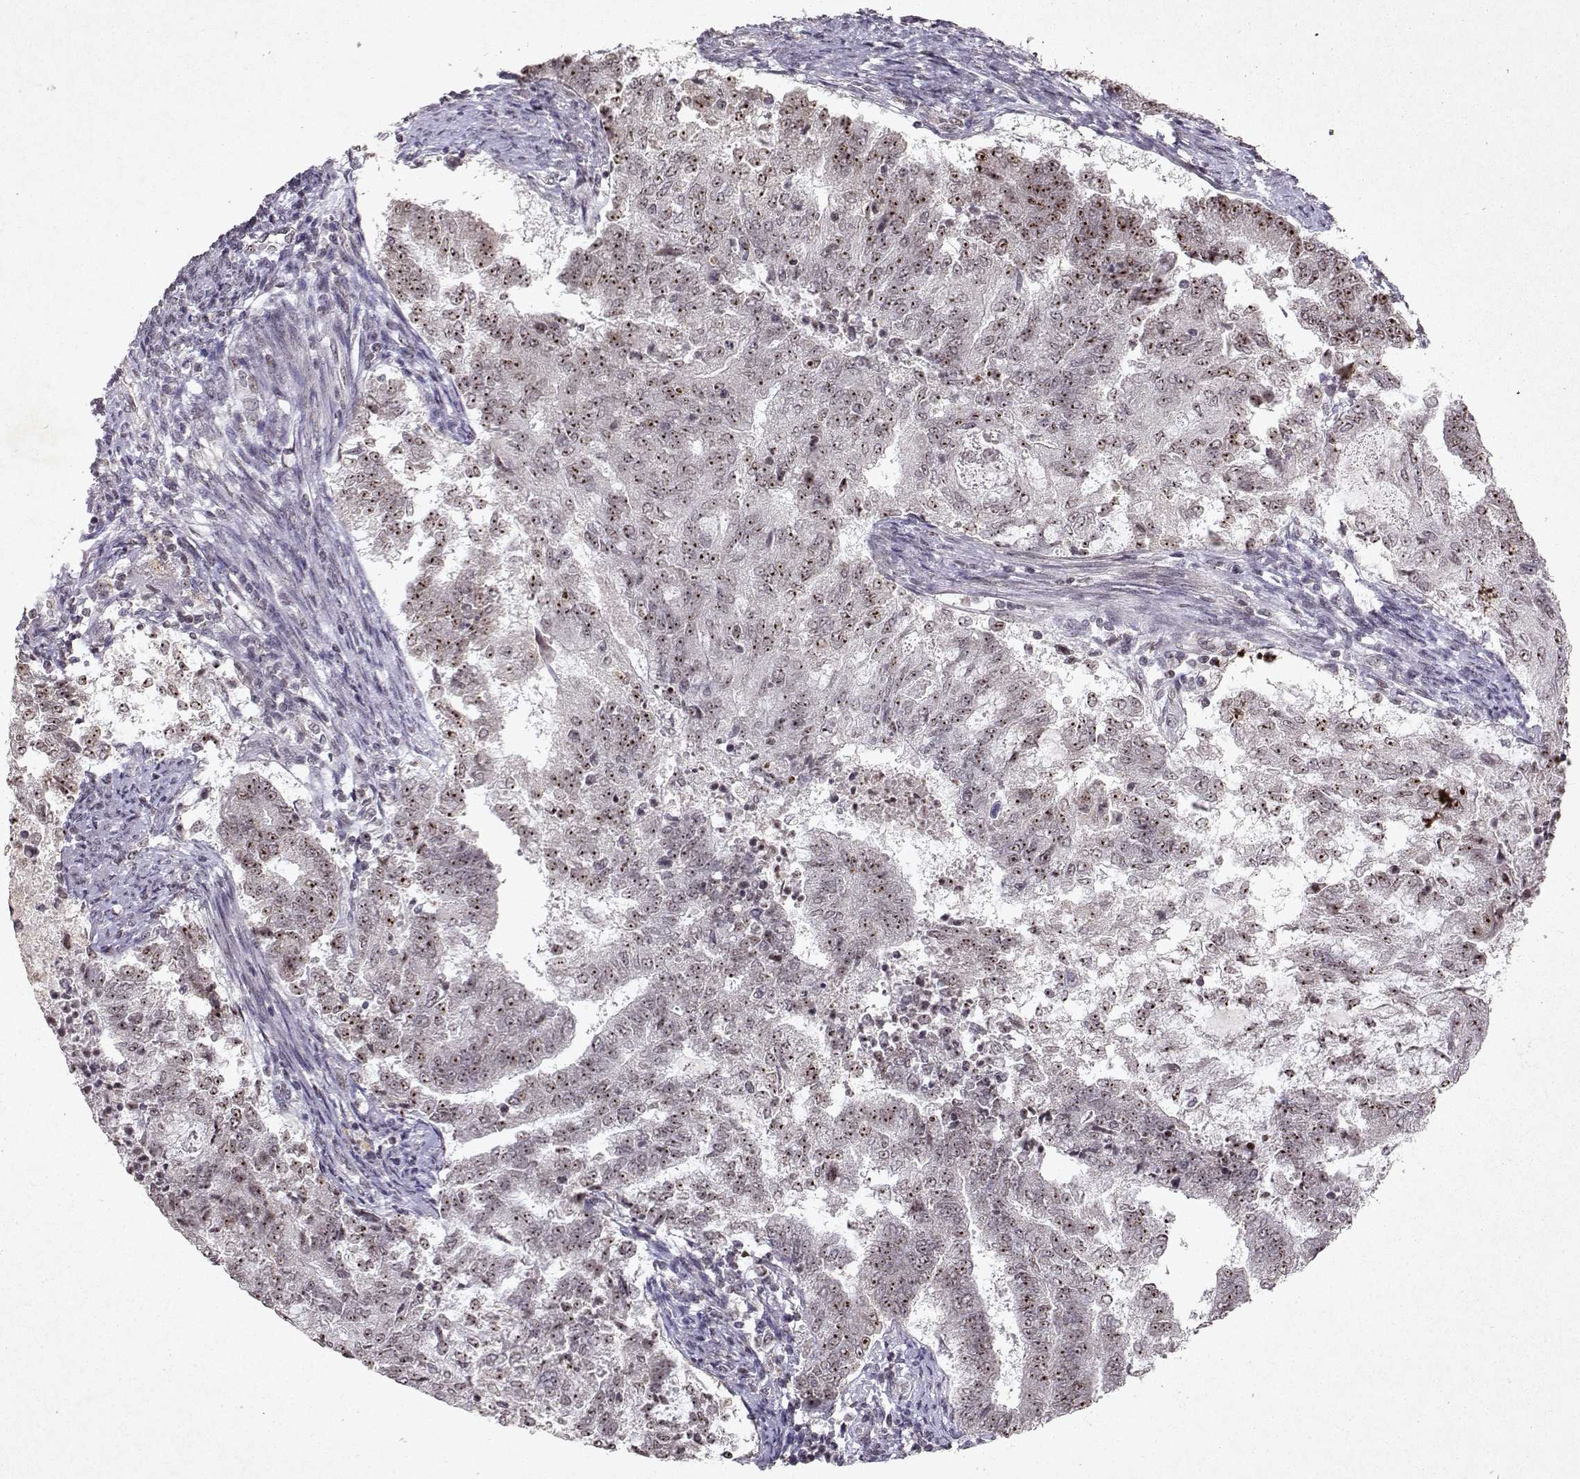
{"staining": {"intensity": "moderate", "quantity": ">75%", "location": "nuclear"}, "tissue": "endometrial cancer", "cell_type": "Tumor cells", "image_type": "cancer", "snomed": [{"axis": "morphology", "description": "Adenocarcinoma, NOS"}, {"axis": "topography", "description": "Endometrium"}], "caption": "This is an image of immunohistochemistry staining of adenocarcinoma (endometrial), which shows moderate positivity in the nuclear of tumor cells.", "gene": "DDX56", "patient": {"sex": "female", "age": 65}}